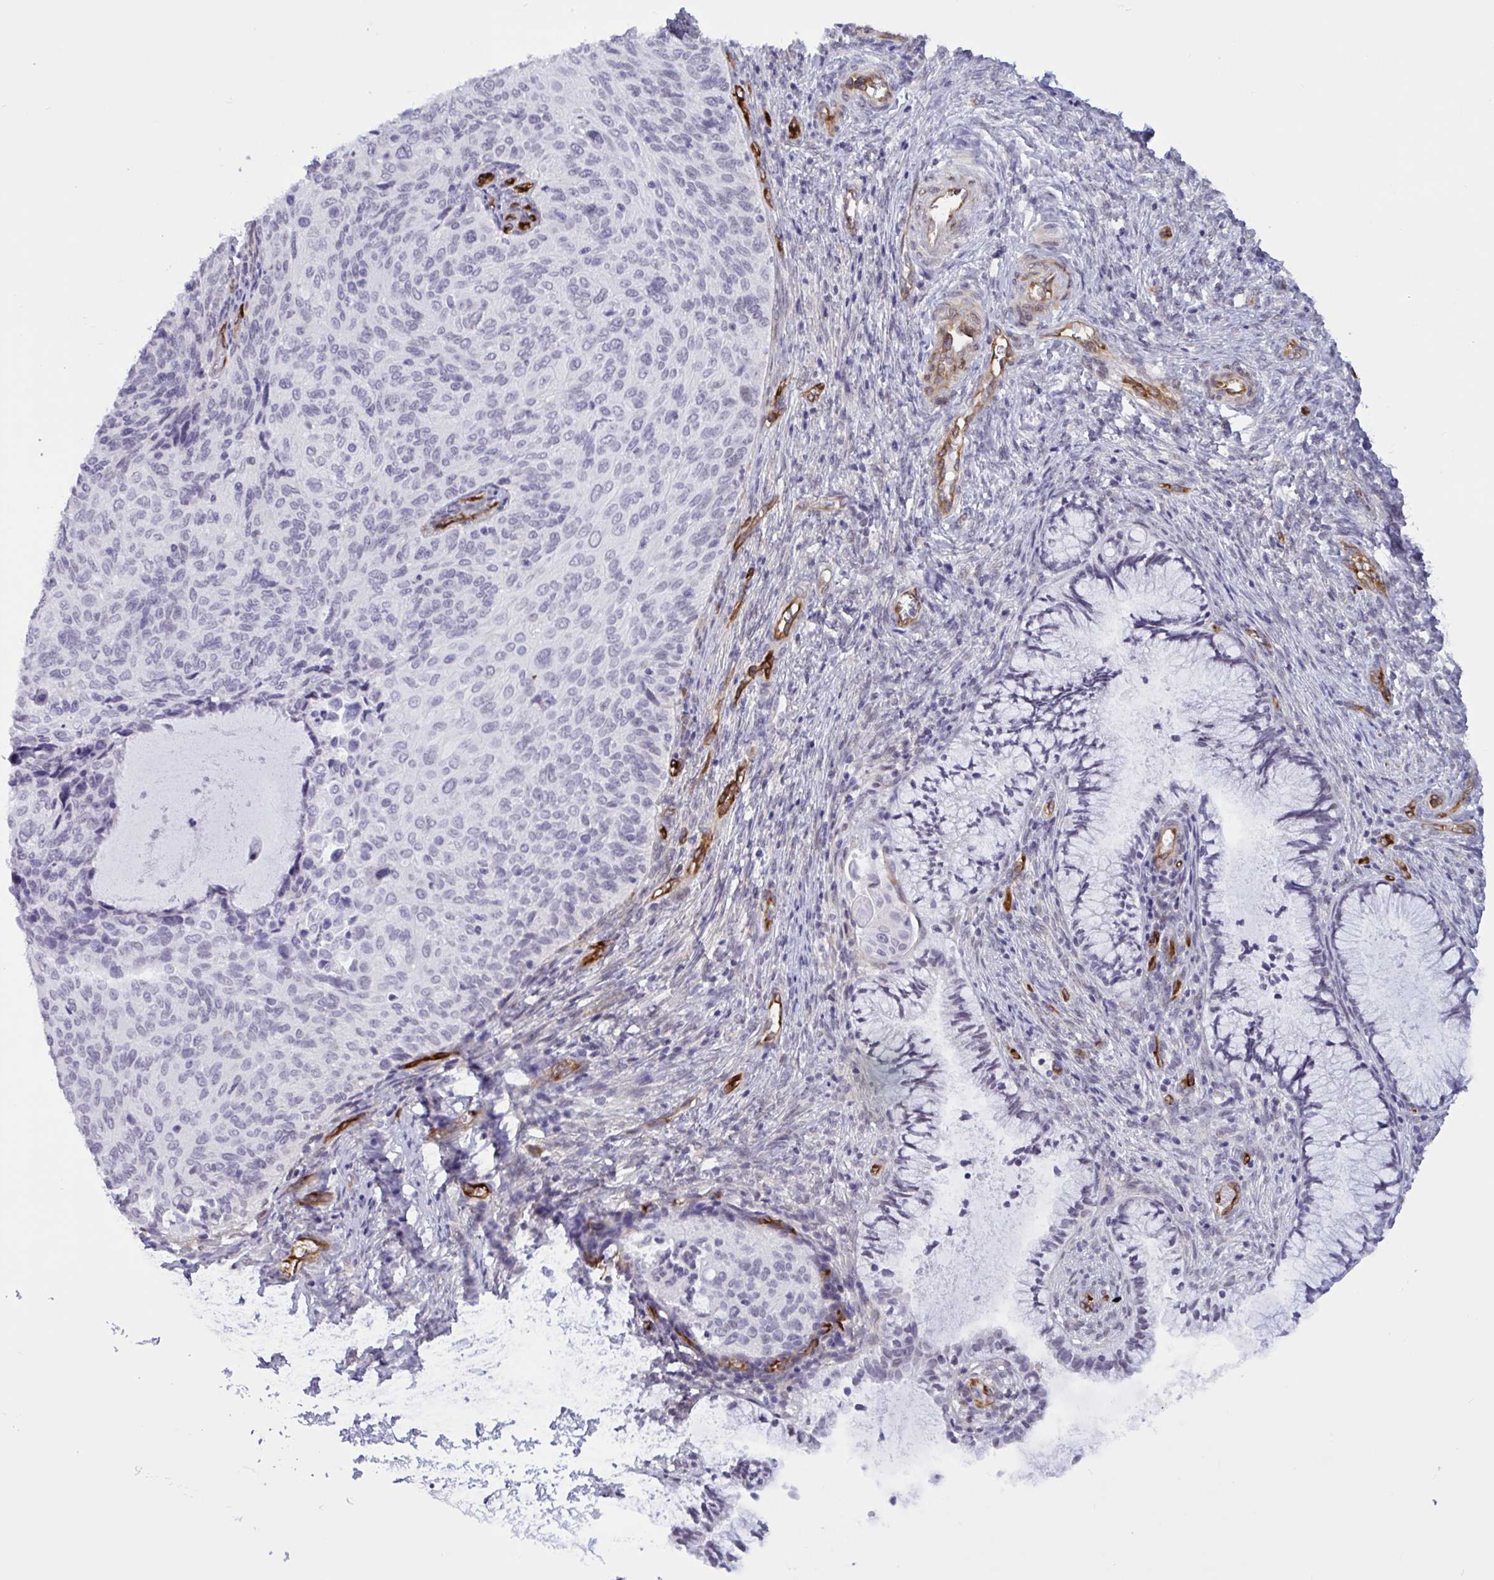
{"staining": {"intensity": "negative", "quantity": "none", "location": "none"}, "tissue": "cervical cancer", "cell_type": "Tumor cells", "image_type": "cancer", "snomed": [{"axis": "morphology", "description": "Squamous cell carcinoma, NOS"}, {"axis": "topography", "description": "Cervix"}], "caption": "The IHC histopathology image has no significant expression in tumor cells of cervical squamous cell carcinoma tissue.", "gene": "EML1", "patient": {"sex": "female", "age": 49}}